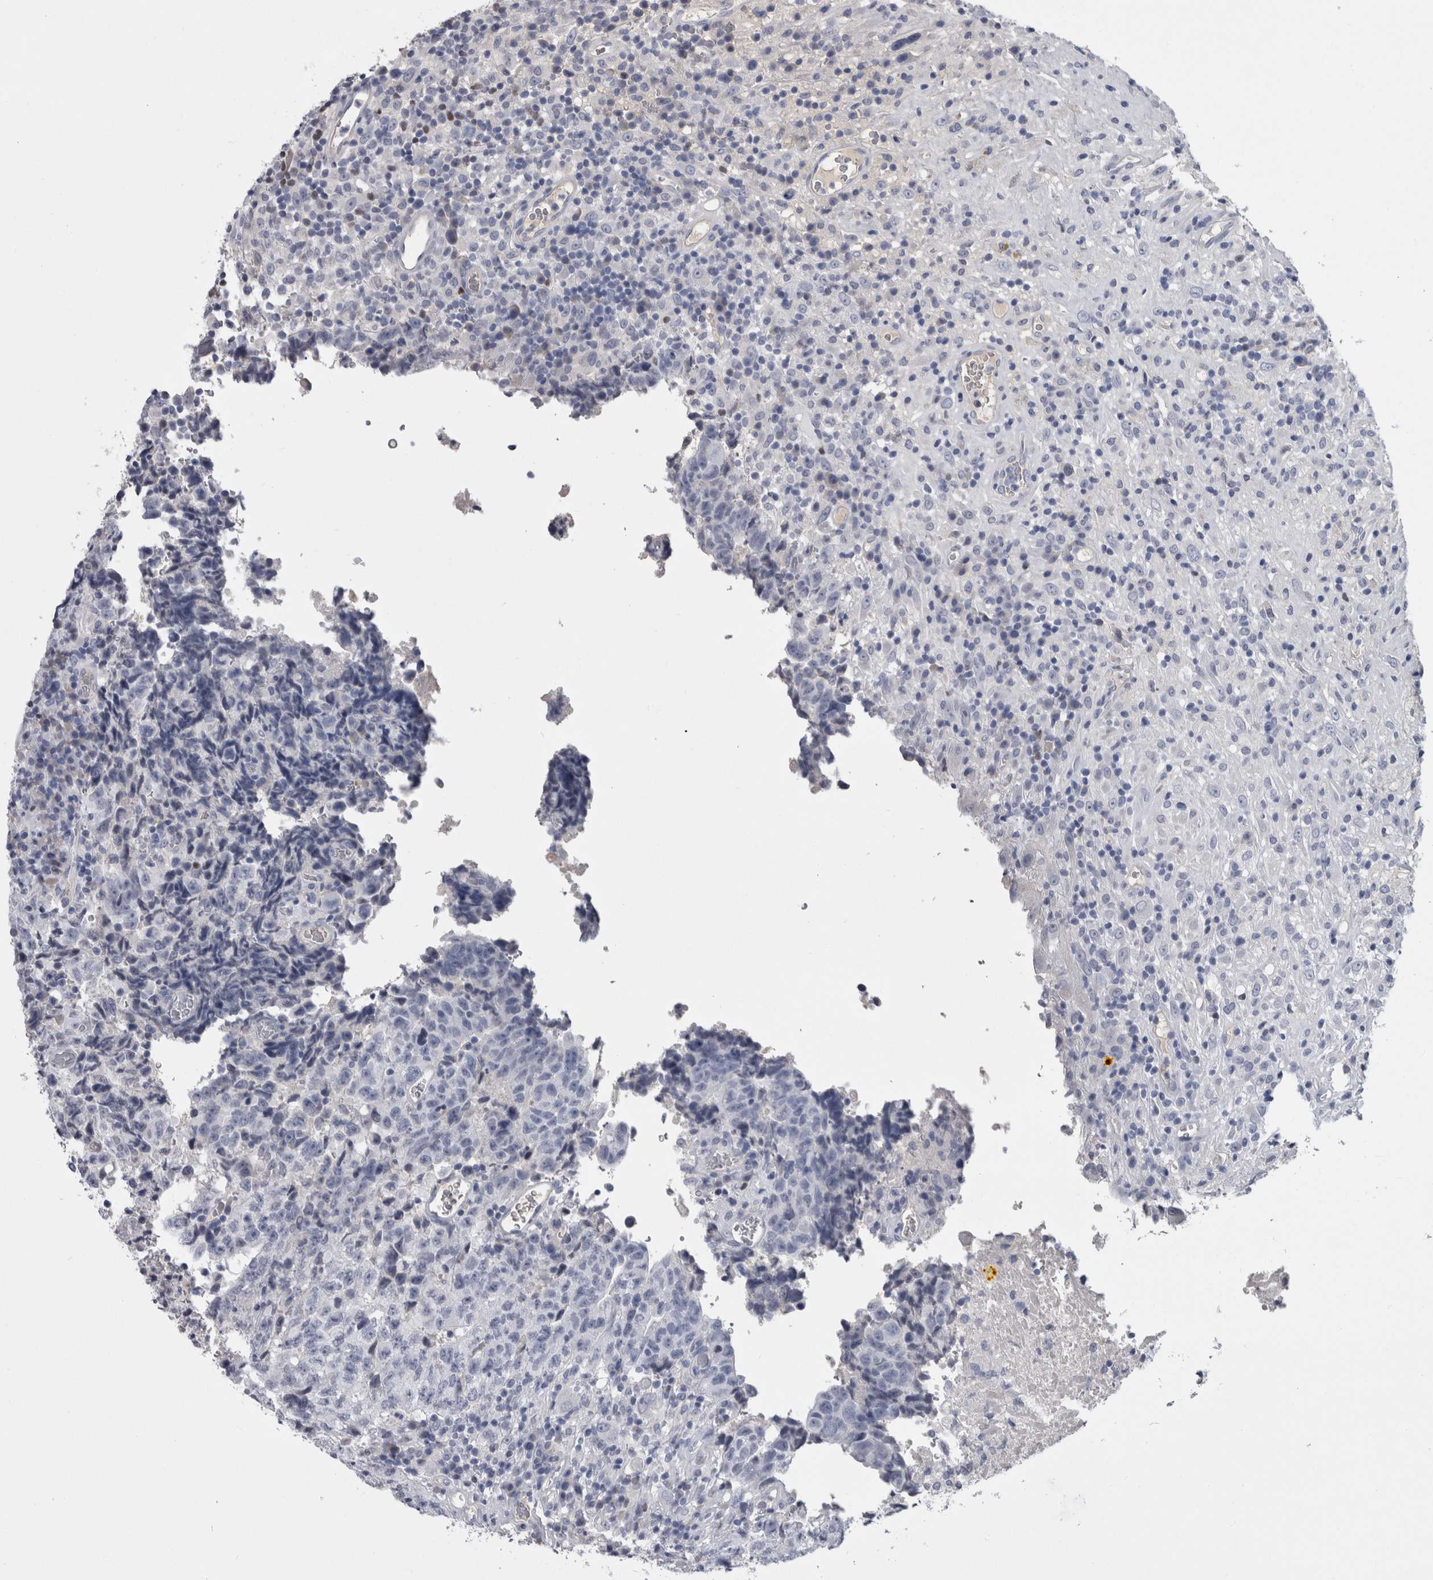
{"staining": {"intensity": "negative", "quantity": "none", "location": "none"}, "tissue": "testis cancer", "cell_type": "Tumor cells", "image_type": "cancer", "snomed": [{"axis": "morphology", "description": "Necrosis, NOS"}, {"axis": "morphology", "description": "Carcinoma, Embryonal, NOS"}, {"axis": "topography", "description": "Testis"}], "caption": "An immunohistochemistry image of testis cancer is shown. There is no staining in tumor cells of testis cancer.", "gene": "PAX5", "patient": {"sex": "male", "age": 19}}